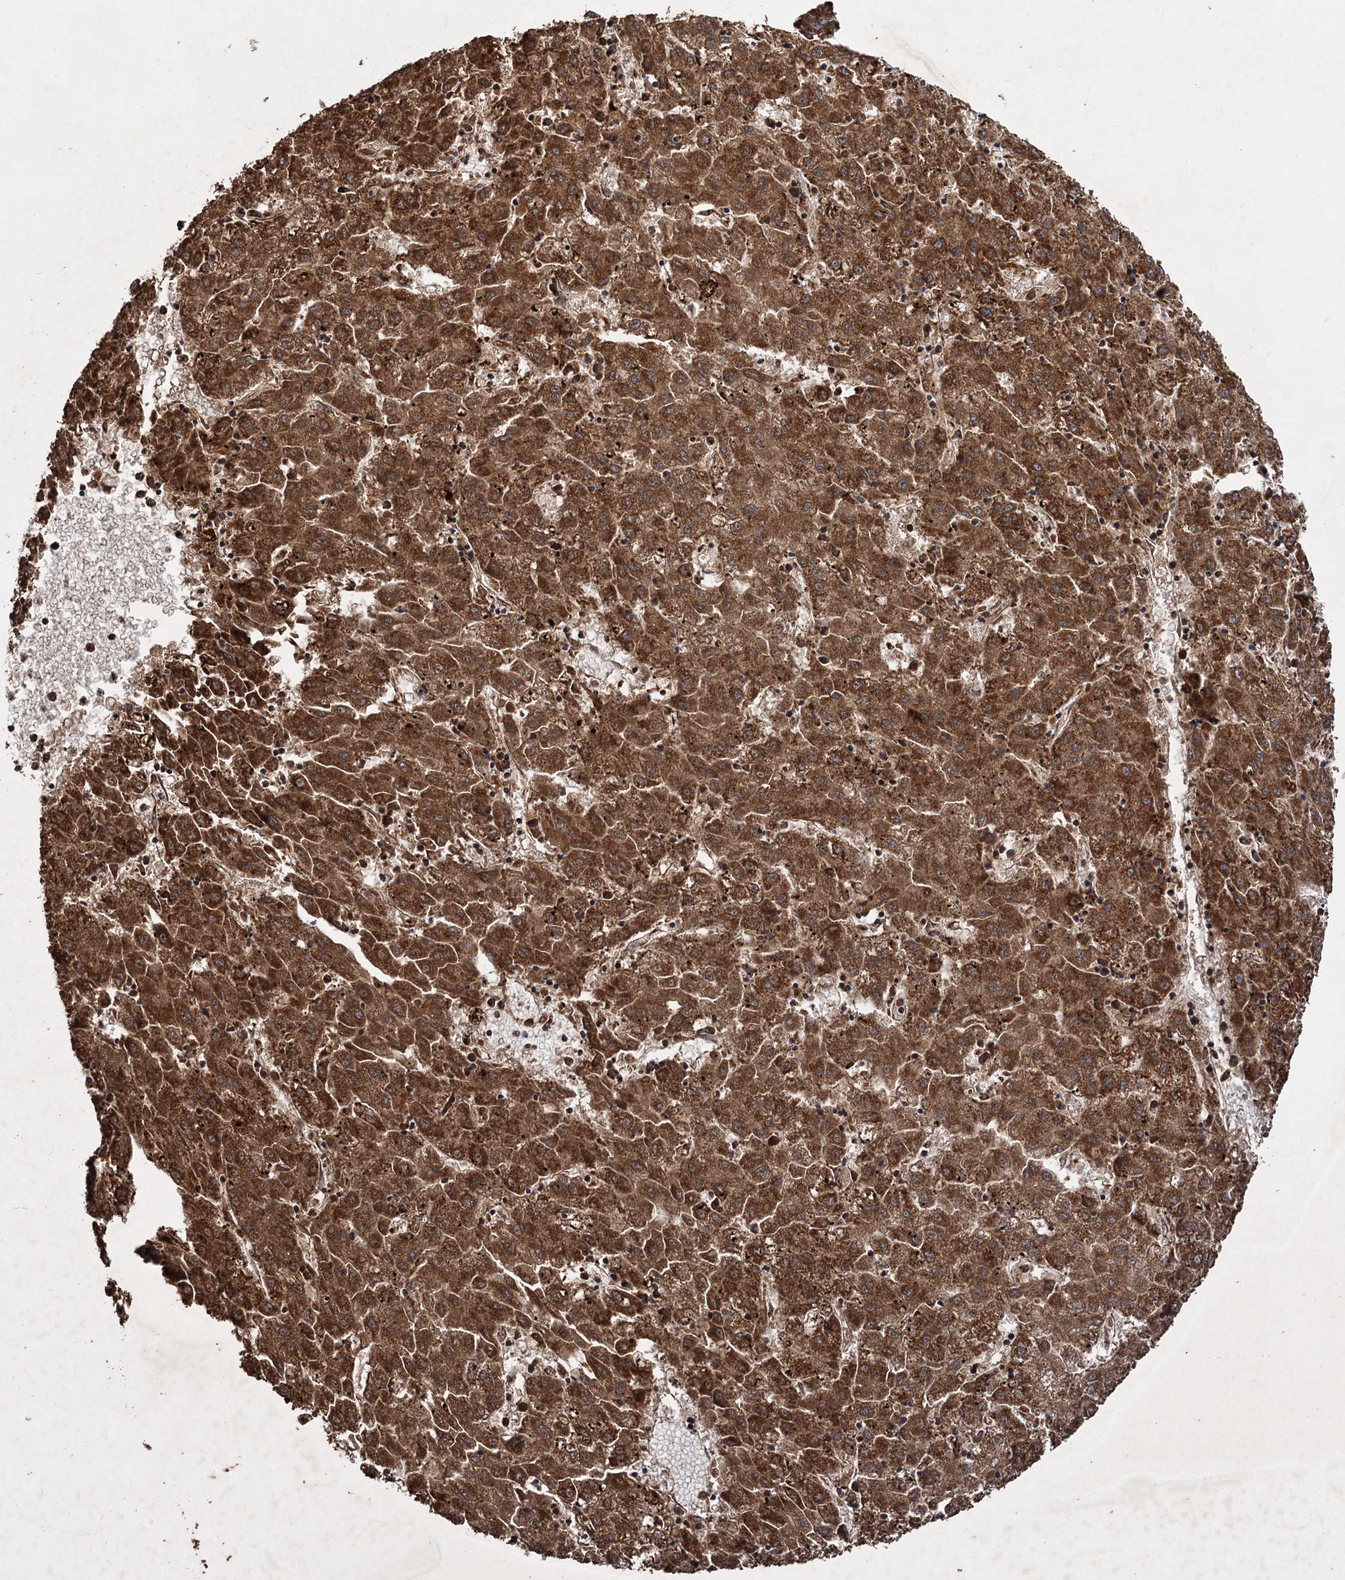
{"staining": {"intensity": "strong", "quantity": ">75%", "location": "cytoplasmic/membranous"}, "tissue": "liver cancer", "cell_type": "Tumor cells", "image_type": "cancer", "snomed": [{"axis": "morphology", "description": "Carcinoma, Hepatocellular, NOS"}, {"axis": "topography", "description": "Liver"}], "caption": "IHC of human hepatocellular carcinoma (liver) displays high levels of strong cytoplasmic/membranous staining in about >75% of tumor cells.", "gene": "IPO4", "patient": {"sex": "male", "age": 72}}